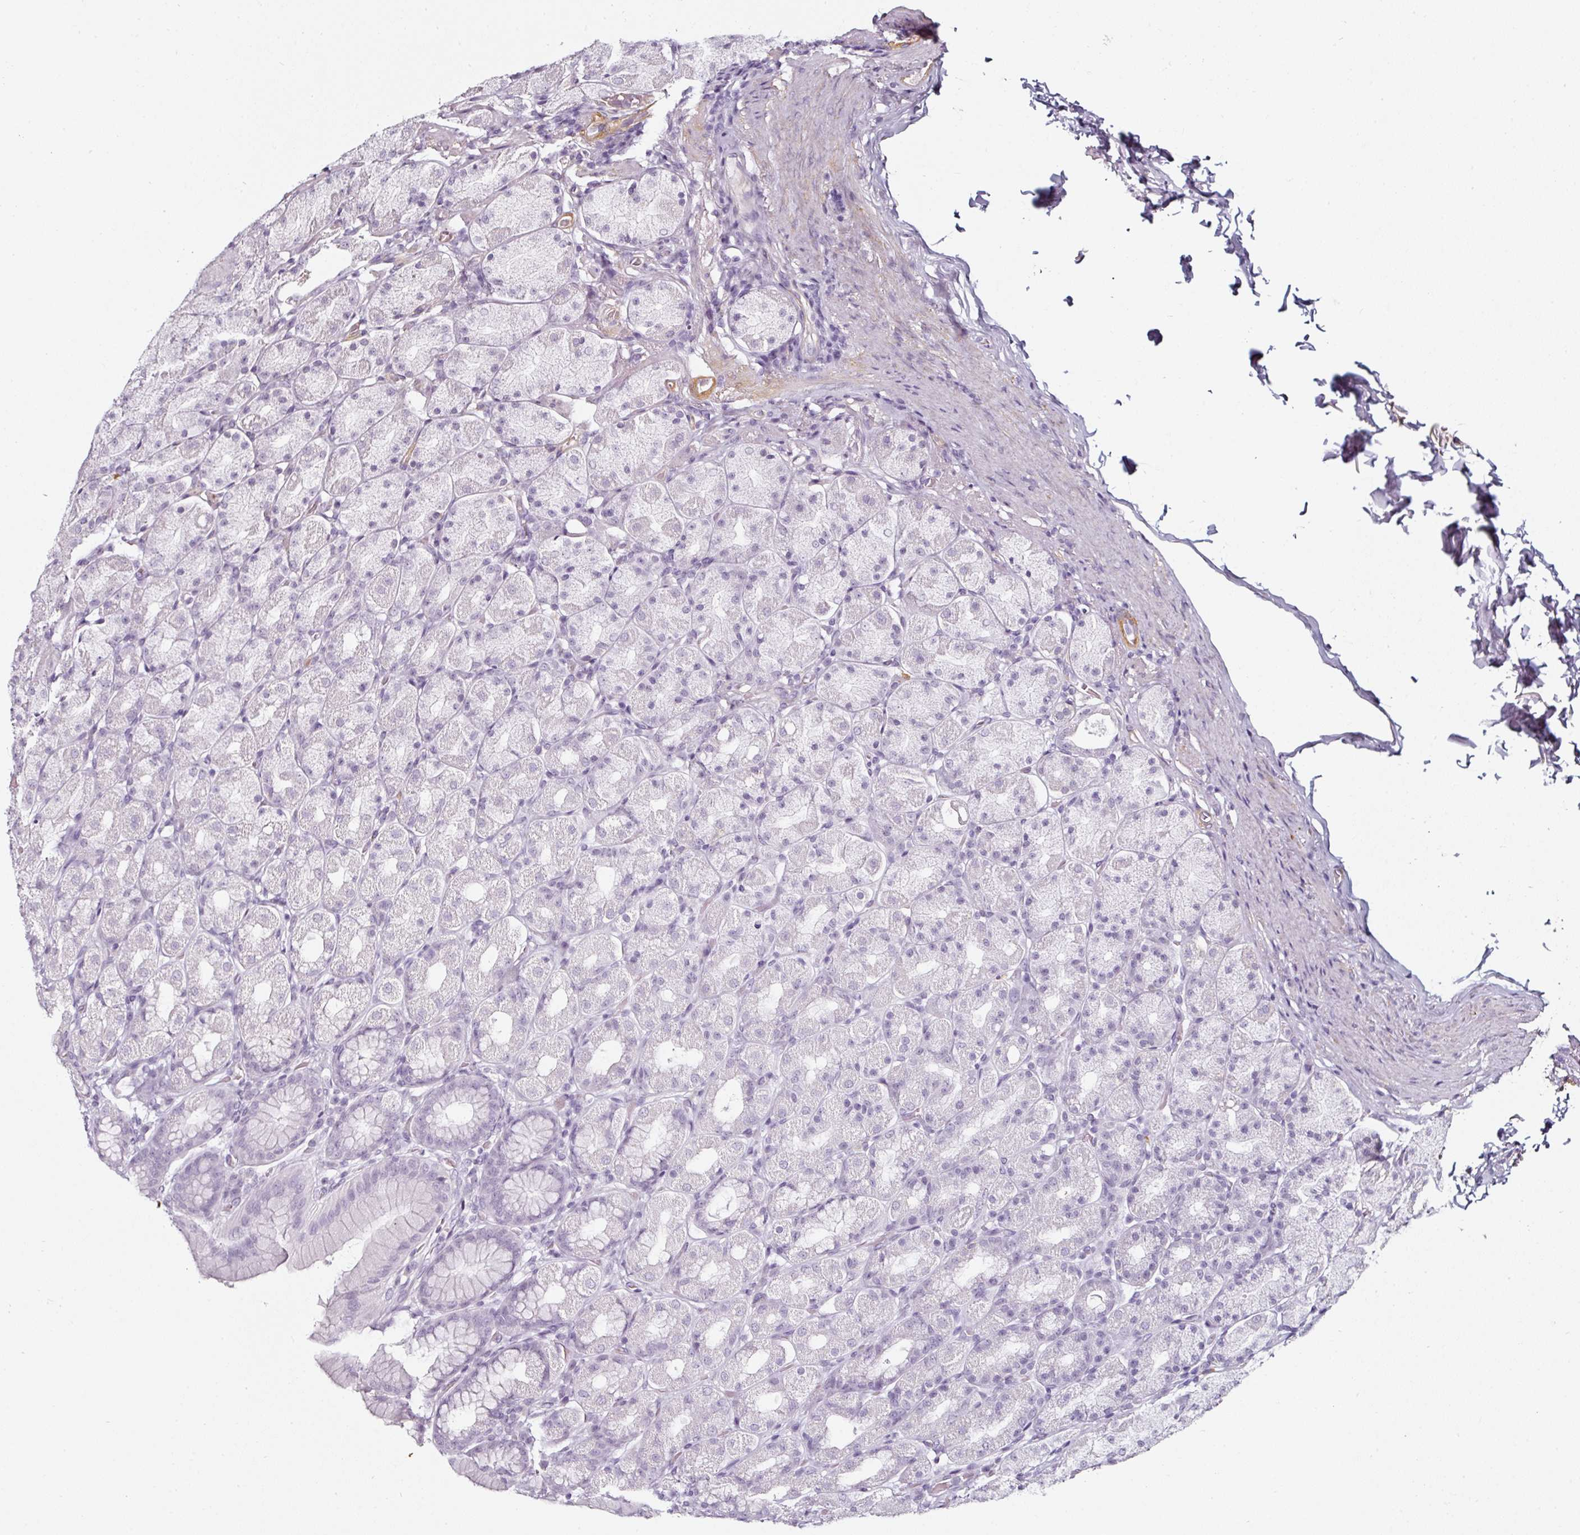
{"staining": {"intensity": "negative", "quantity": "none", "location": "none"}, "tissue": "stomach", "cell_type": "Glandular cells", "image_type": "normal", "snomed": [{"axis": "morphology", "description": "Normal tissue, NOS"}, {"axis": "topography", "description": "Stomach, upper"}, {"axis": "topography", "description": "Stomach"}], "caption": "Protein analysis of normal stomach demonstrates no significant expression in glandular cells. Brightfield microscopy of IHC stained with DAB (3,3'-diaminobenzidine) (brown) and hematoxylin (blue), captured at high magnification.", "gene": "CAP2", "patient": {"sex": "male", "age": 68}}